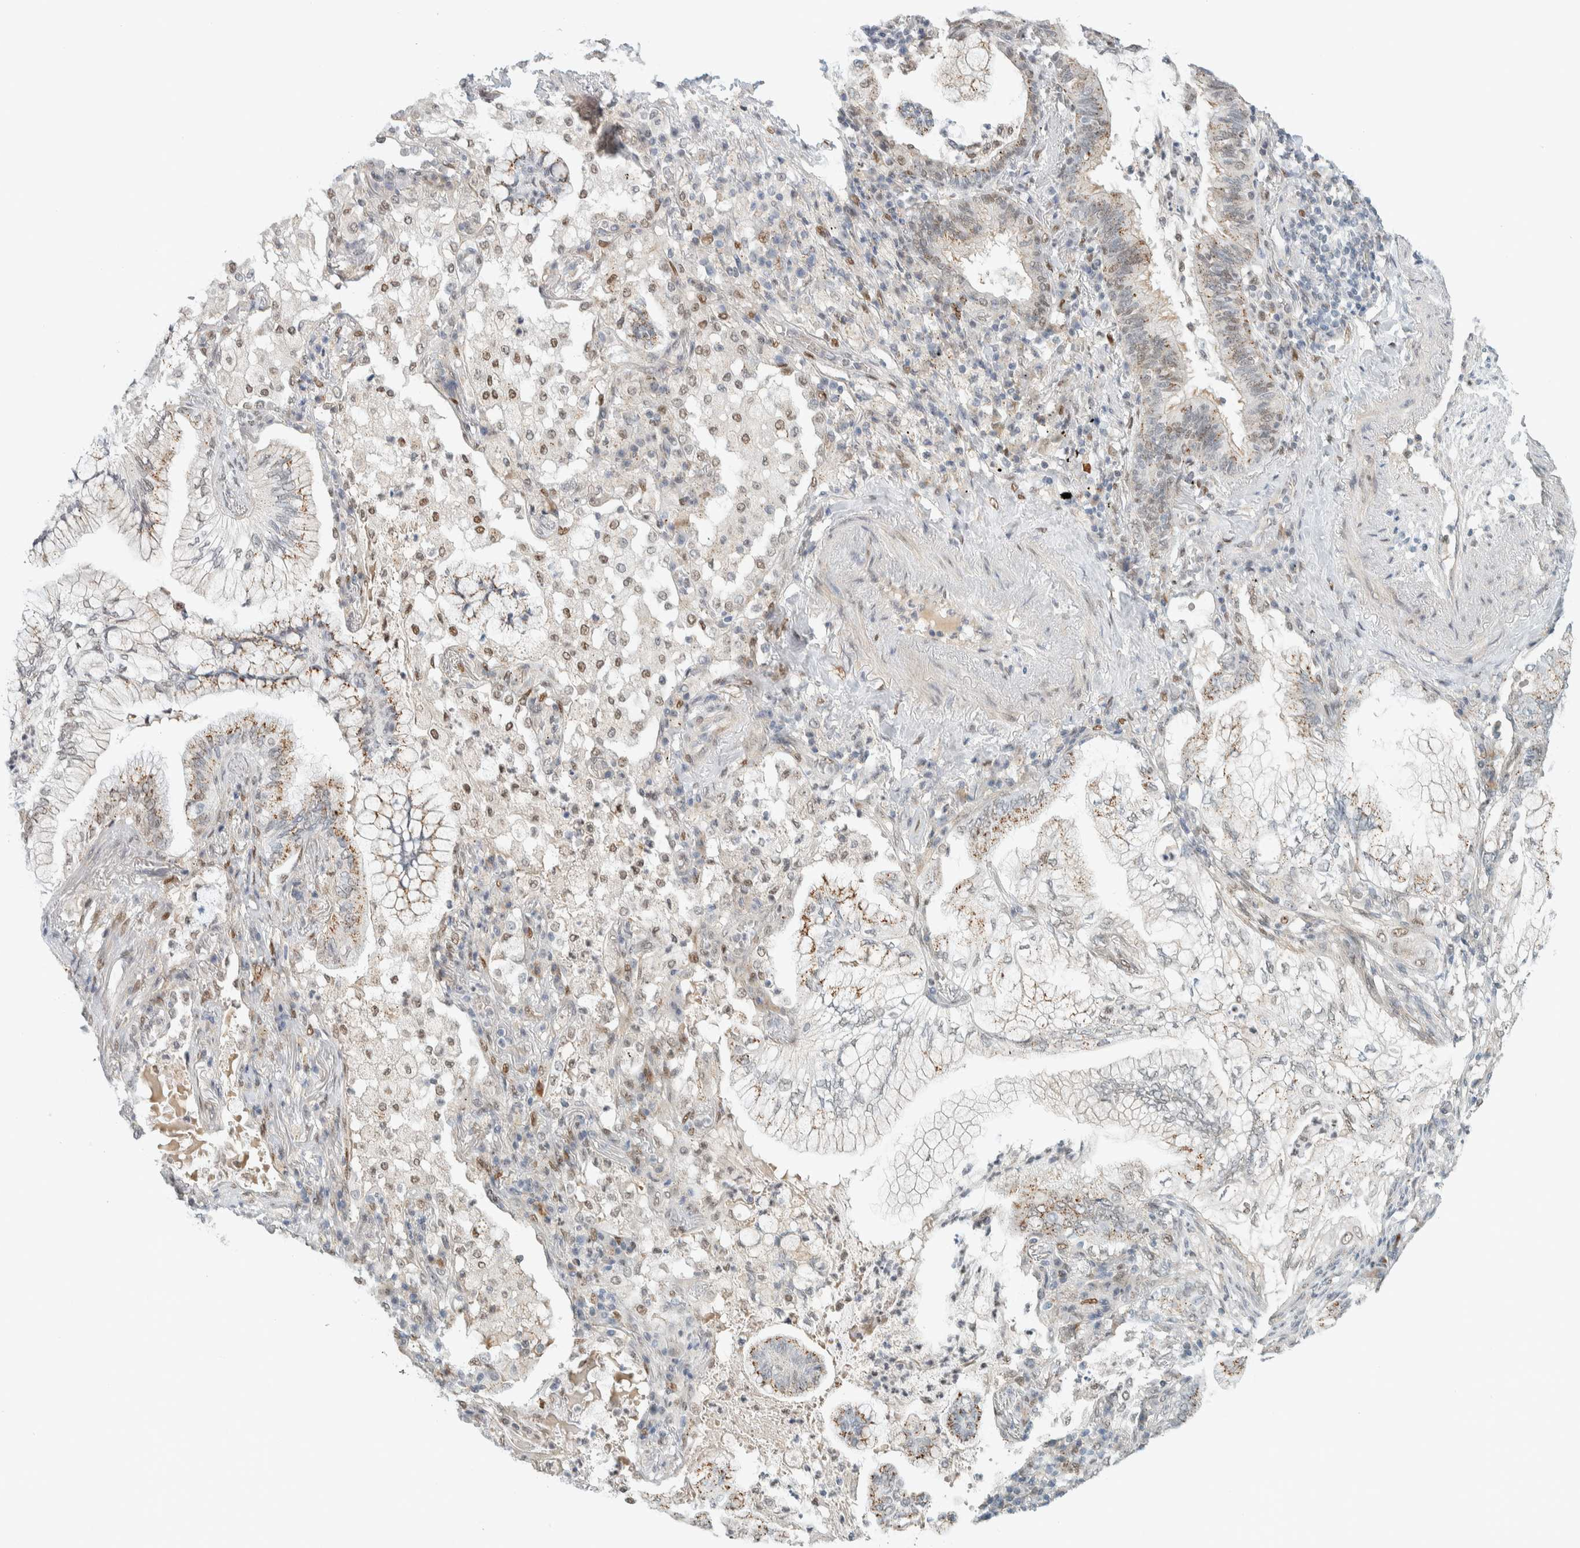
{"staining": {"intensity": "moderate", "quantity": "25%-75%", "location": "cytoplasmic/membranous"}, "tissue": "lung cancer", "cell_type": "Tumor cells", "image_type": "cancer", "snomed": [{"axis": "morphology", "description": "Adenocarcinoma, NOS"}, {"axis": "topography", "description": "Lung"}], "caption": "Immunohistochemical staining of lung cancer (adenocarcinoma) displays medium levels of moderate cytoplasmic/membranous positivity in about 25%-75% of tumor cells.", "gene": "TFE3", "patient": {"sex": "female", "age": 70}}